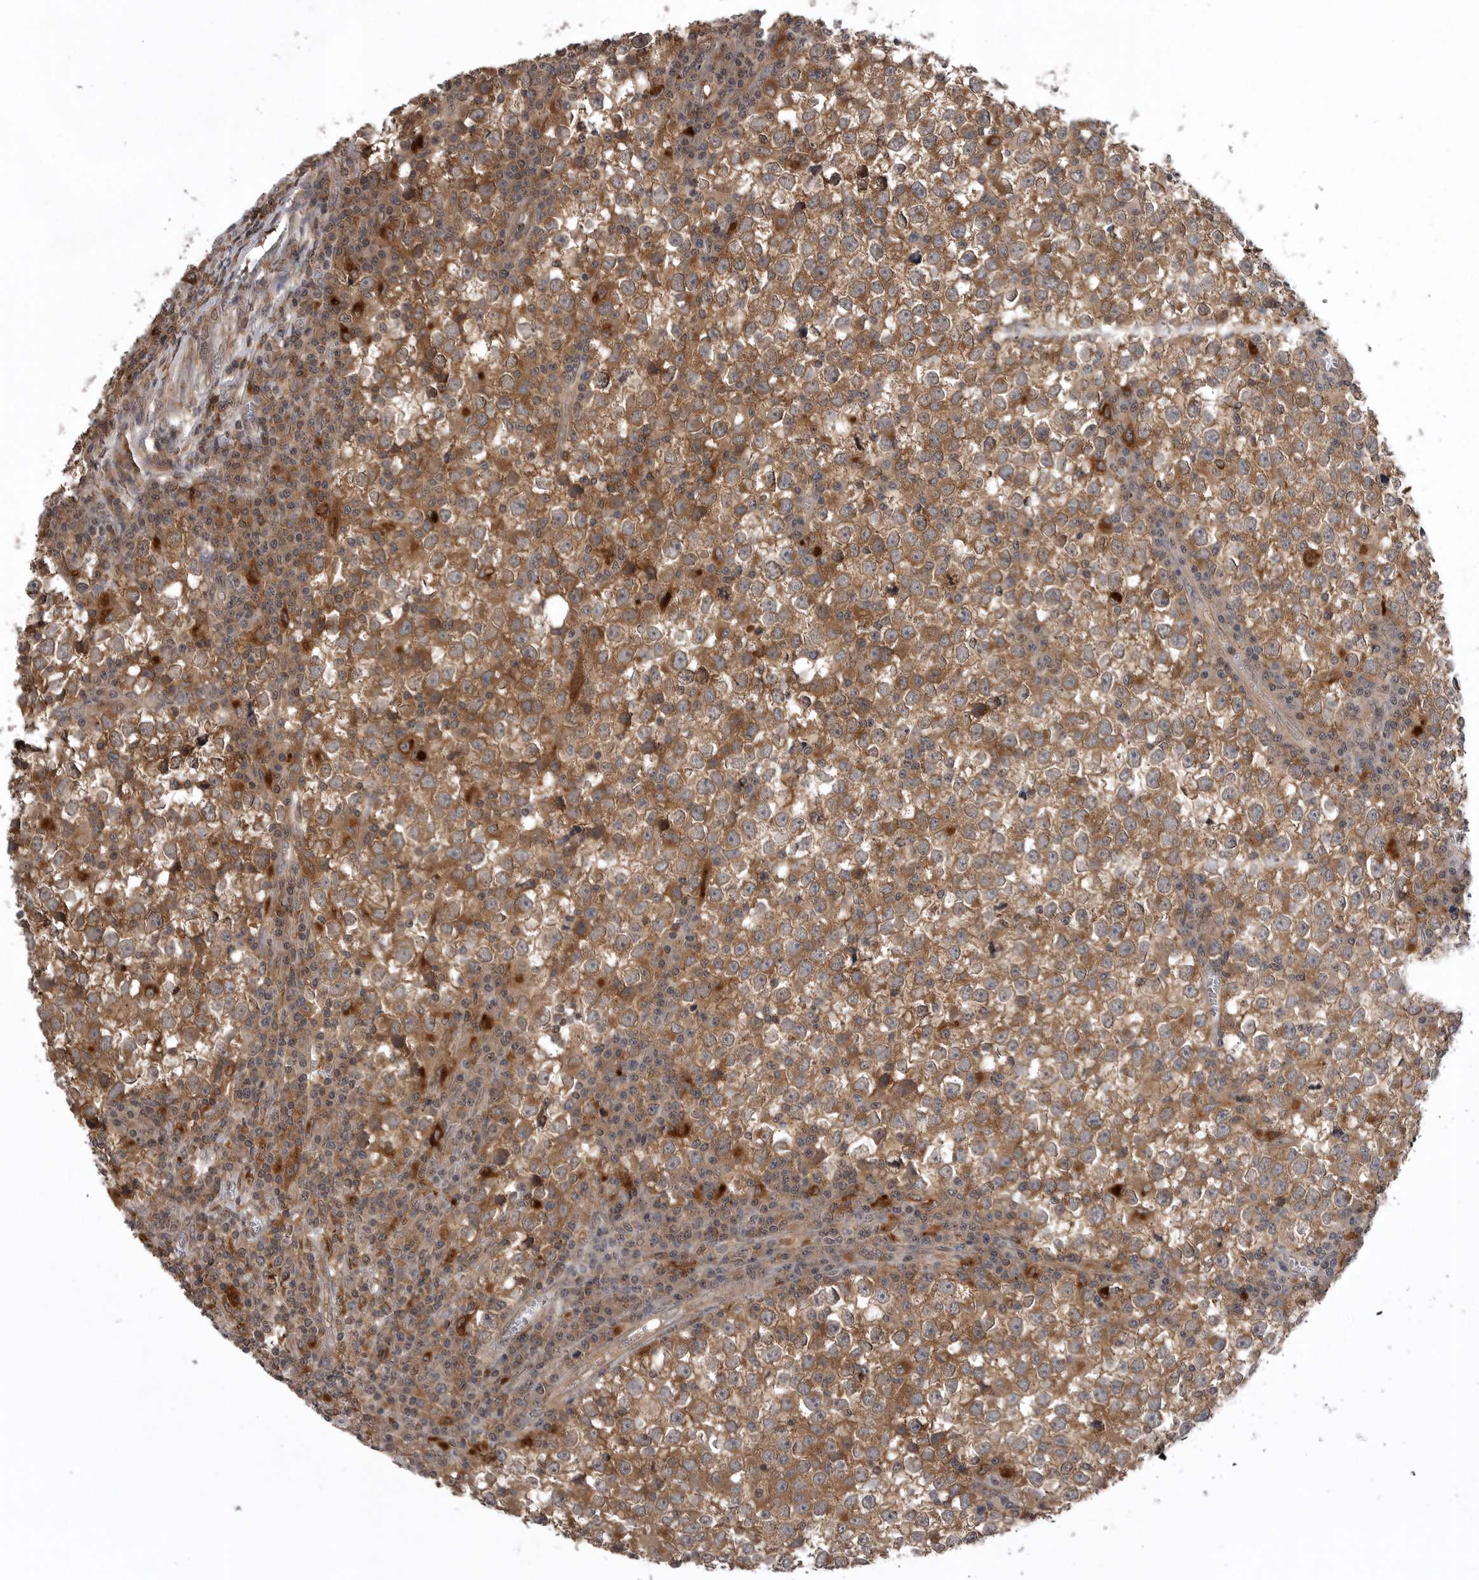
{"staining": {"intensity": "moderate", "quantity": ">75%", "location": "cytoplasmic/membranous"}, "tissue": "testis cancer", "cell_type": "Tumor cells", "image_type": "cancer", "snomed": [{"axis": "morphology", "description": "Seminoma, NOS"}, {"axis": "topography", "description": "Testis"}], "caption": "This is an image of immunohistochemistry (IHC) staining of testis seminoma, which shows moderate positivity in the cytoplasmic/membranous of tumor cells.", "gene": "AOAH", "patient": {"sex": "male", "age": 65}}